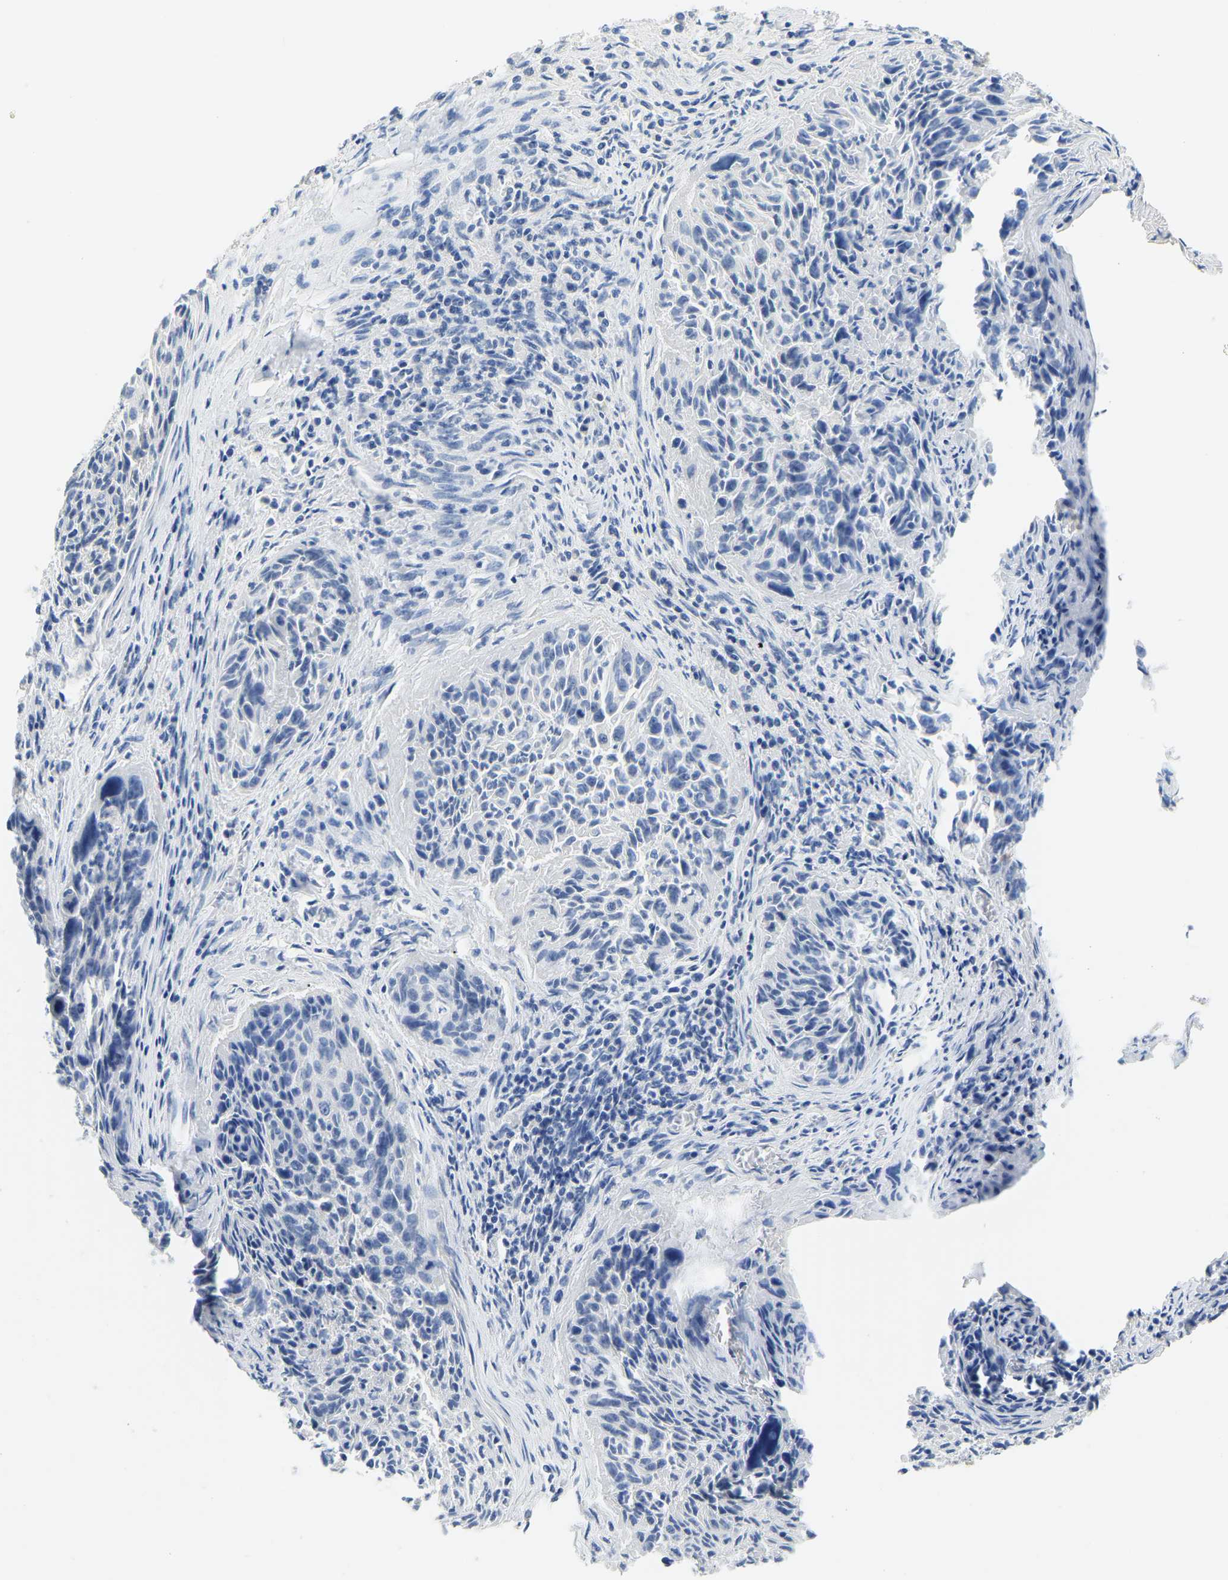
{"staining": {"intensity": "negative", "quantity": "none", "location": "none"}, "tissue": "cervical cancer", "cell_type": "Tumor cells", "image_type": "cancer", "snomed": [{"axis": "morphology", "description": "Squamous cell carcinoma, NOS"}, {"axis": "topography", "description": "Cervix"}], "caption": "A high-resolution histopathology image shows IHC staining of cervical cancer (squamous cell carcinoma), which displays no significant positivity in tumor cells.", "gene": "PCK2", "patient": {"sex": "female", "age": 55}}